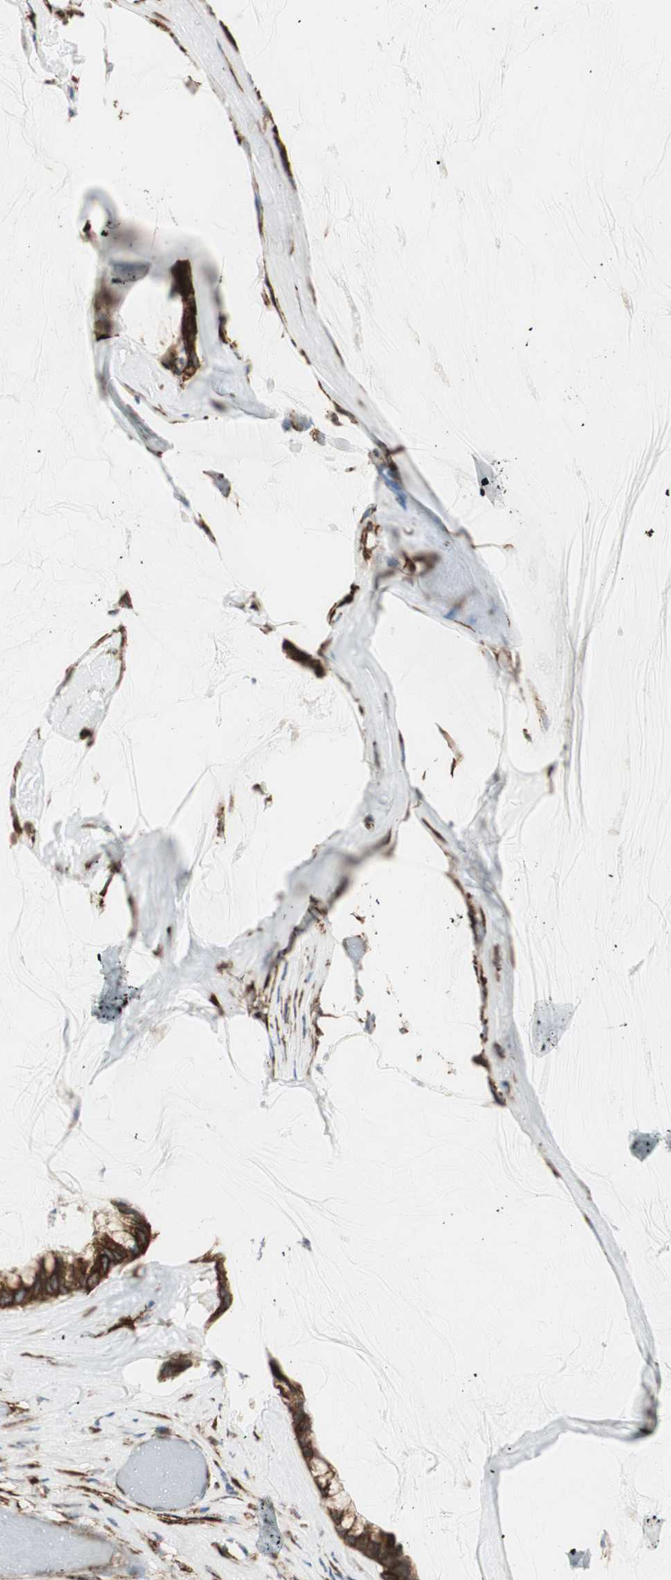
{"staining": {"intensity": "strong", "quantity": ">75%", "location": "cytoplasmic/membranous"}, "tissue": "ovarian cancer", "cell_type": "Tumor cells", "image_type": "cancer", "snomed": [{"axis": "morphology", "description": "Cystadenocarcinoma, mucinous, NOS"}, {"axis": "topography", "description": "Ovary"}], "caption": "Mucinous cystadenocarcinoma (ovarian) was stained to show a protein in brown. There is high levels of strong cytoplasmic/membranous expression in about >75% of tumor cells.", "gene": "RRBP1", "patient": {"sex": "female", "age": 39}}